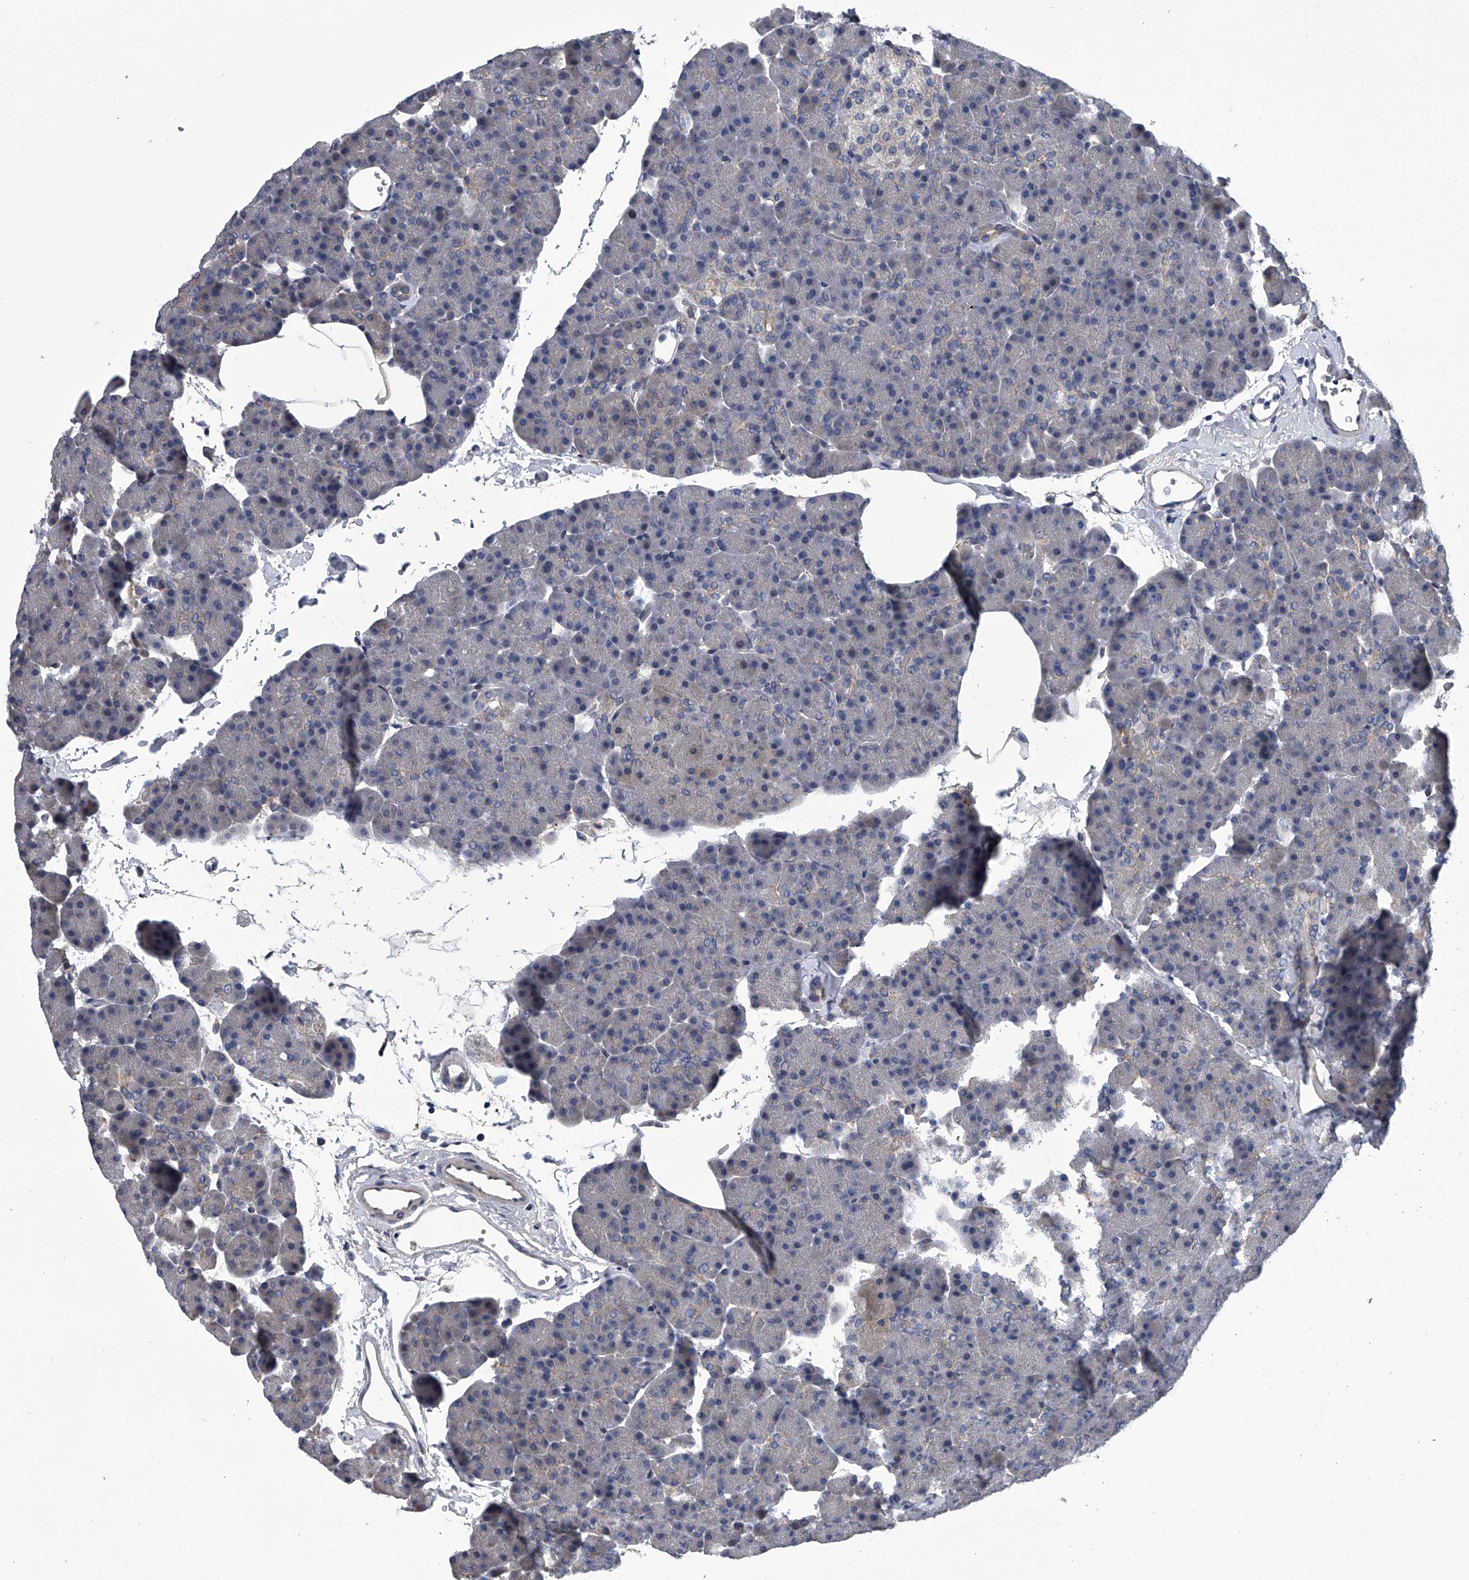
{"staining": {"intensity": "negative", "quantity": "none", "location": "none"}, "tissue": "pancreas", "cell_type": "Exocrine glandular cells", "image_type": "normal", "snomed": [{"axis": "morphology", "description": "Normal tissue, NOS"}, {"axis": "morphology", "description": "Carcinoid, malignant, NOS"}, {"axis": "topography", "description": "Pancreas"}], "caption": "Immunohistochemistry (IHC) histopathology image of benign human pancreas stained for a protein (brown), which reveals no expression in exocrine glandular cells. (DAB (3,3'-diaminobenzidine) immunohistochemistry with hematoxylin counter stain).", "gene": "ABCG1", "patient": {"sex": "female", "age": 35}}